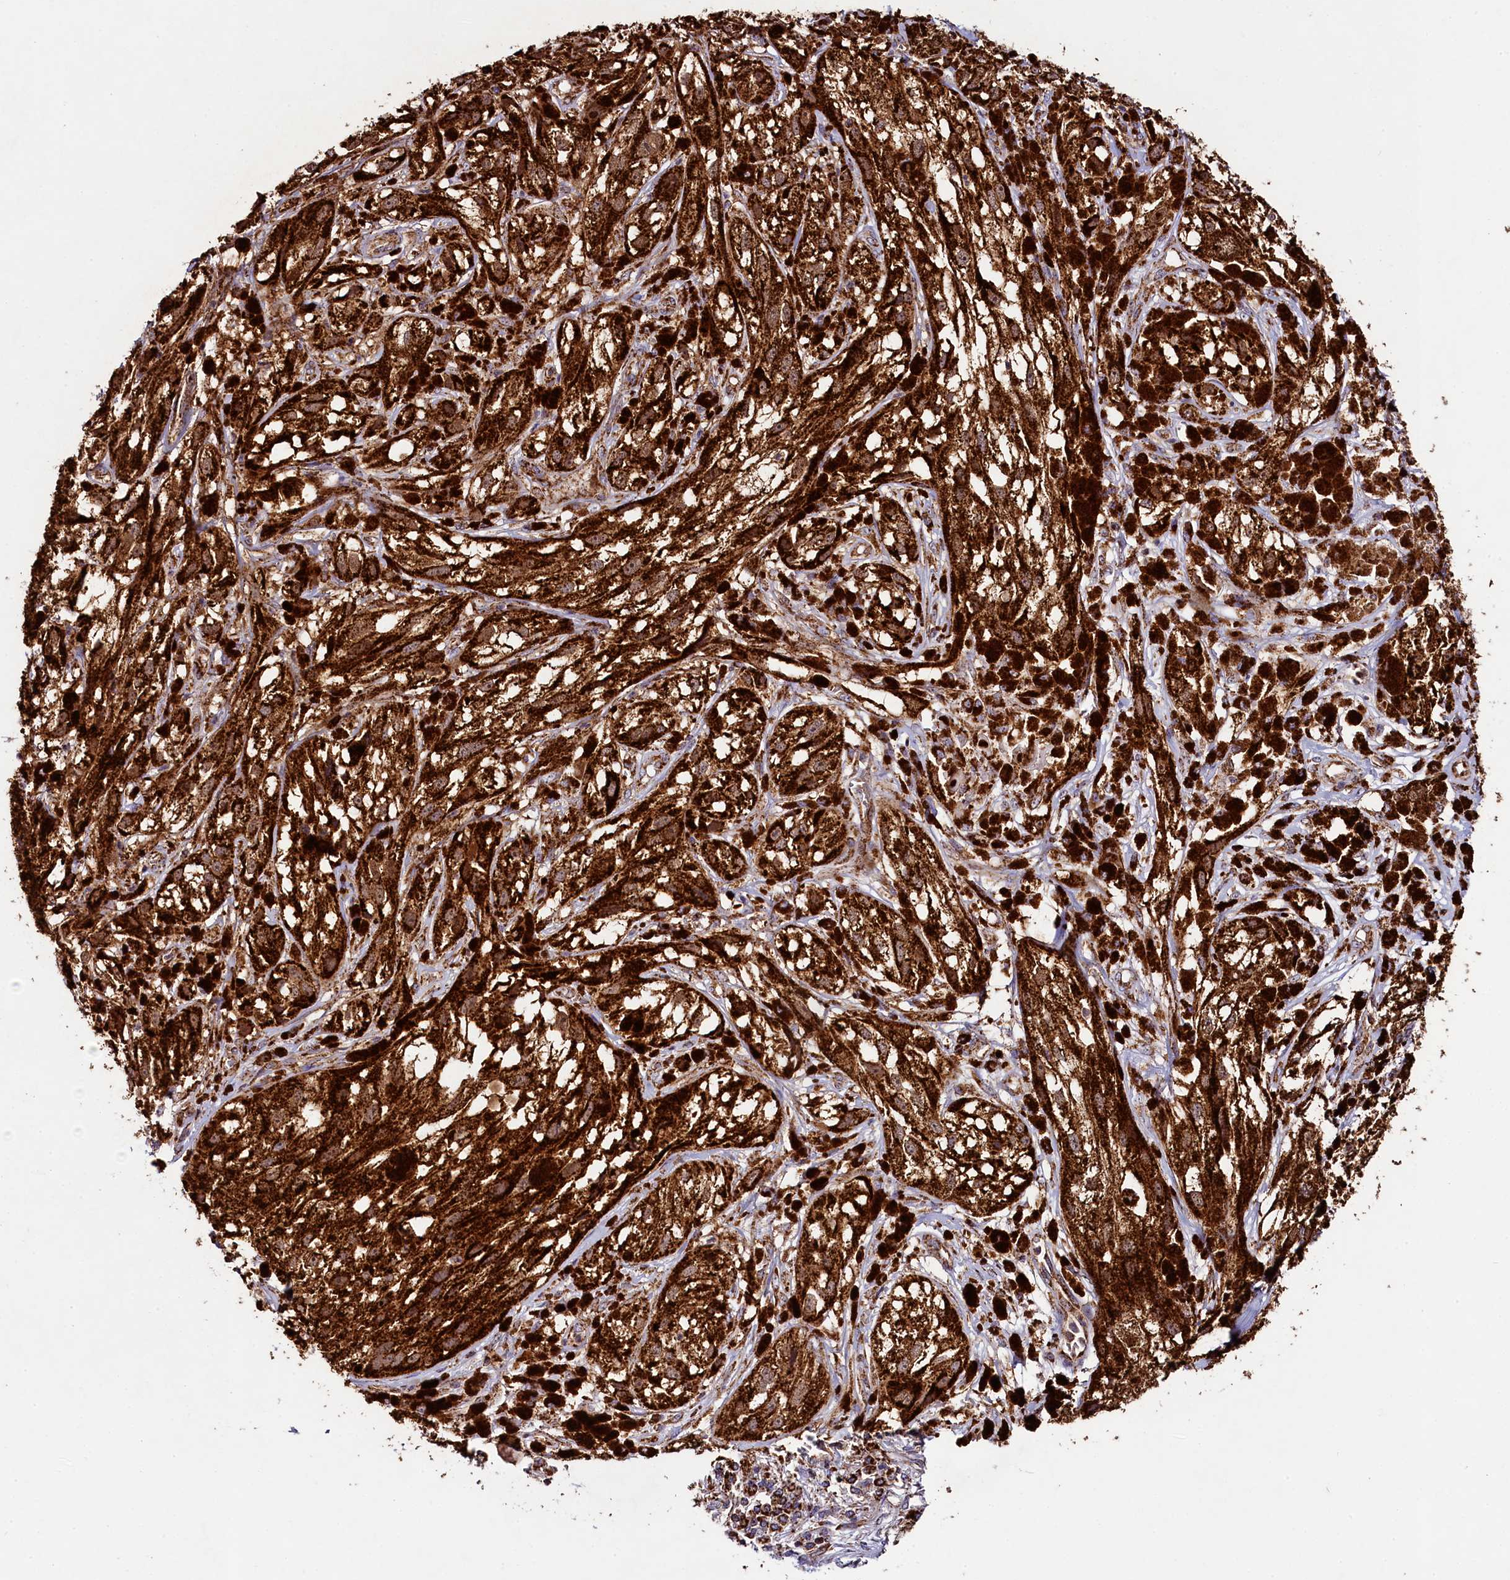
{"staining": {"intensity": "strong", "quantity": ">75%", "location": "cytoplasmic/membranous"}, "tissue": "melanoma", "cell_type": "Tumor cells", "image_type": "cancer", "snomed": [{"axis": "morphology", "description": "Malignant melanoma, NOS"}, {"axis": "topography", "description": "Skin"}], "caption": "This is a histology image of immunohistochemistry staining of malignant melanoma, which shows strong expression in the cytoplasmic/membranous of tumor cells.", "gene": "CLYBL", "patient": {"sex": "male", "age": 88}}